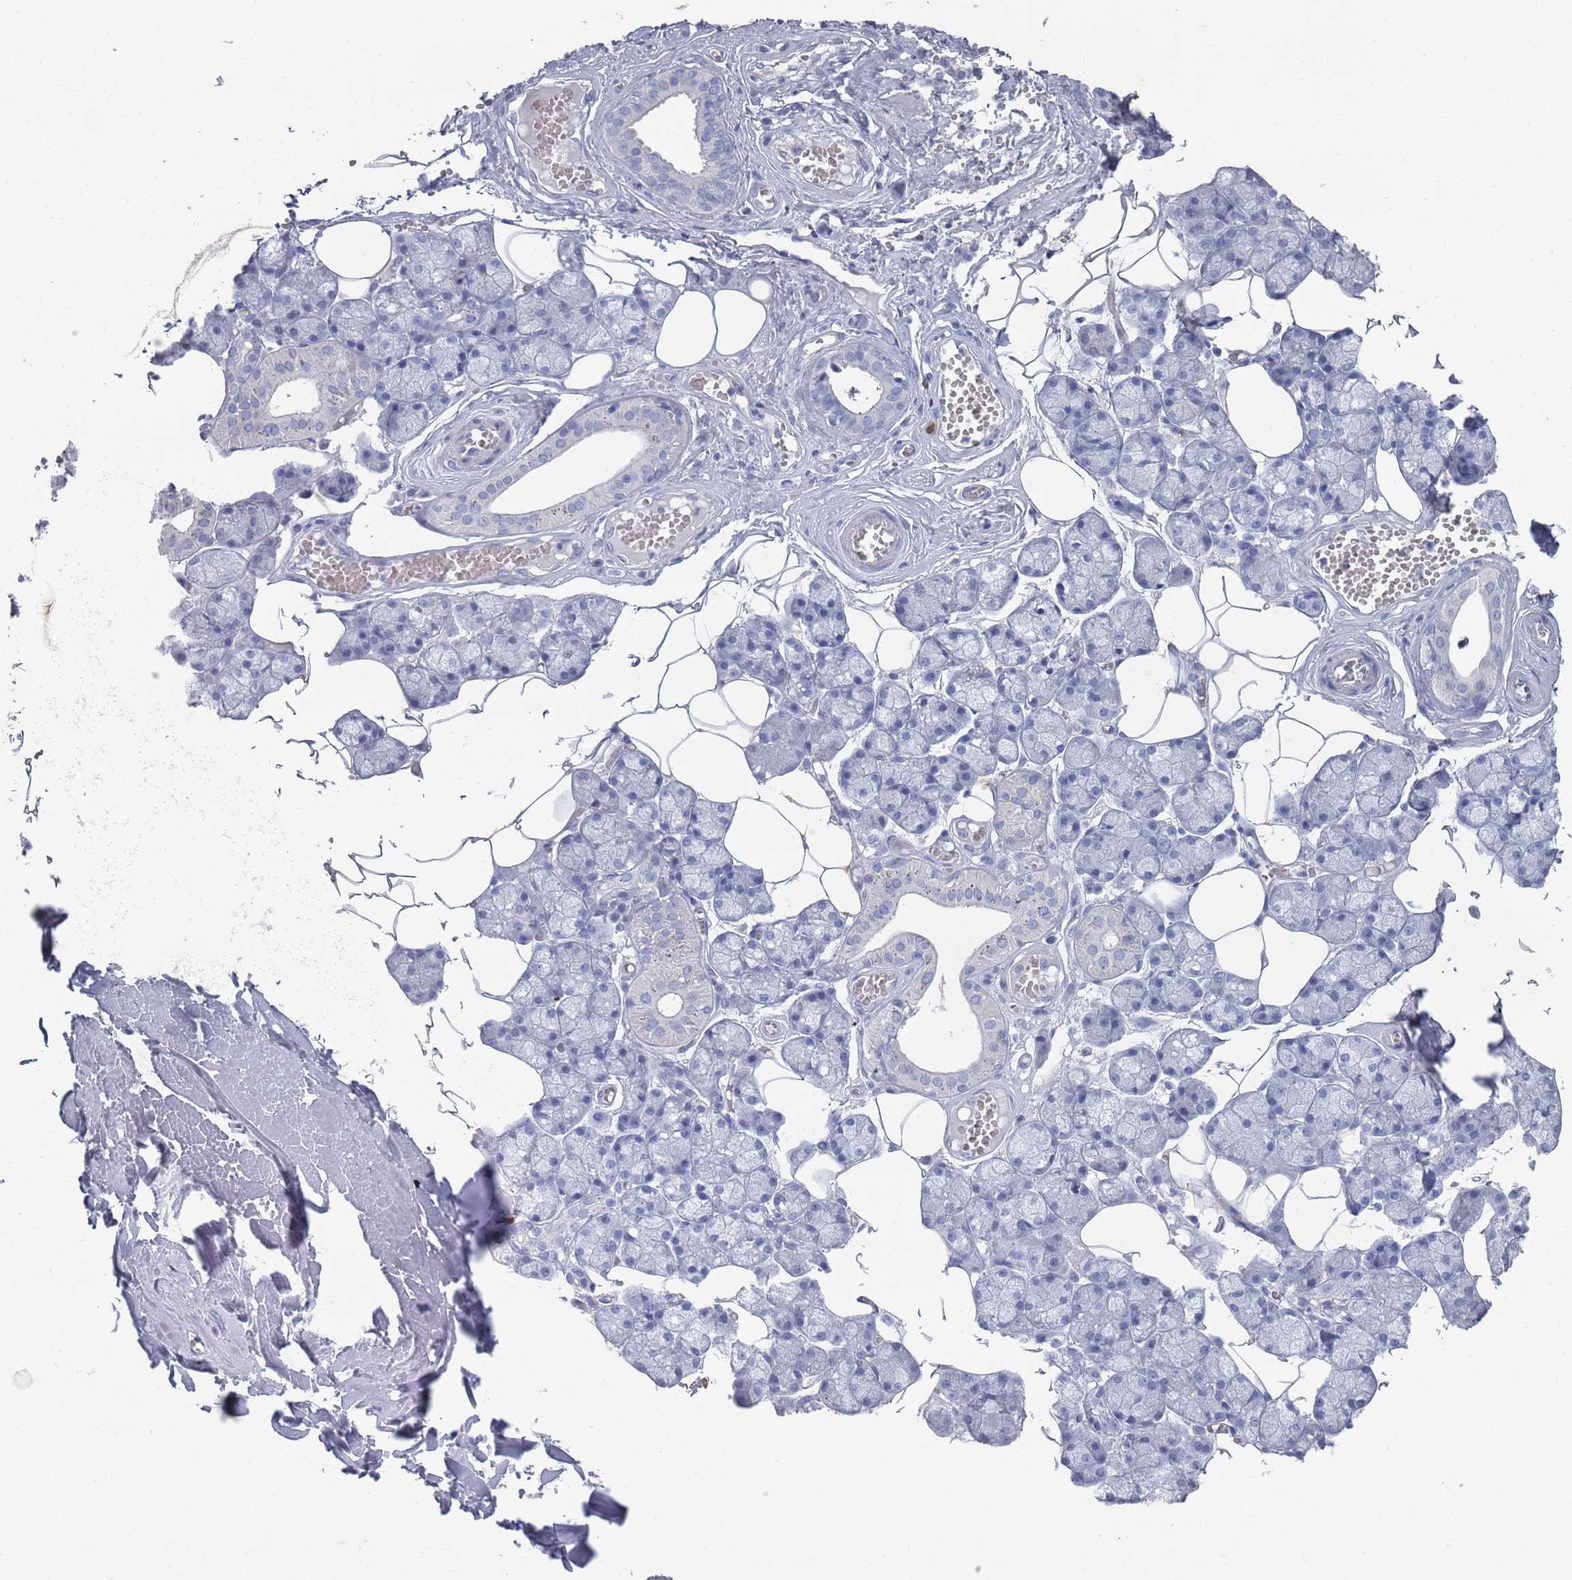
{"staining": {"intensity": "negative", "quantity": "none", "location": "none"}, "tissue": "salivary gland", "cell_type": "Glandular cells", "image_type": "normal", "snomed": [{"axis": "morphology", "description": "Normal tissue, NOS"}, {"axis": "topography", "description": "Salivary gland"}], "caption": "Immunohistochemistry of normal human salivary gland shows no staining in glandular cells. The staining was performed using DAB (3,3'-diaminobenzidine) to visualize the protein expression in brown, while the nuclei were stained in blue with hematoxylin (Magnification: 20x).", "gene": "TMCO3", "patient": {"sex": "male", "age": 62}}